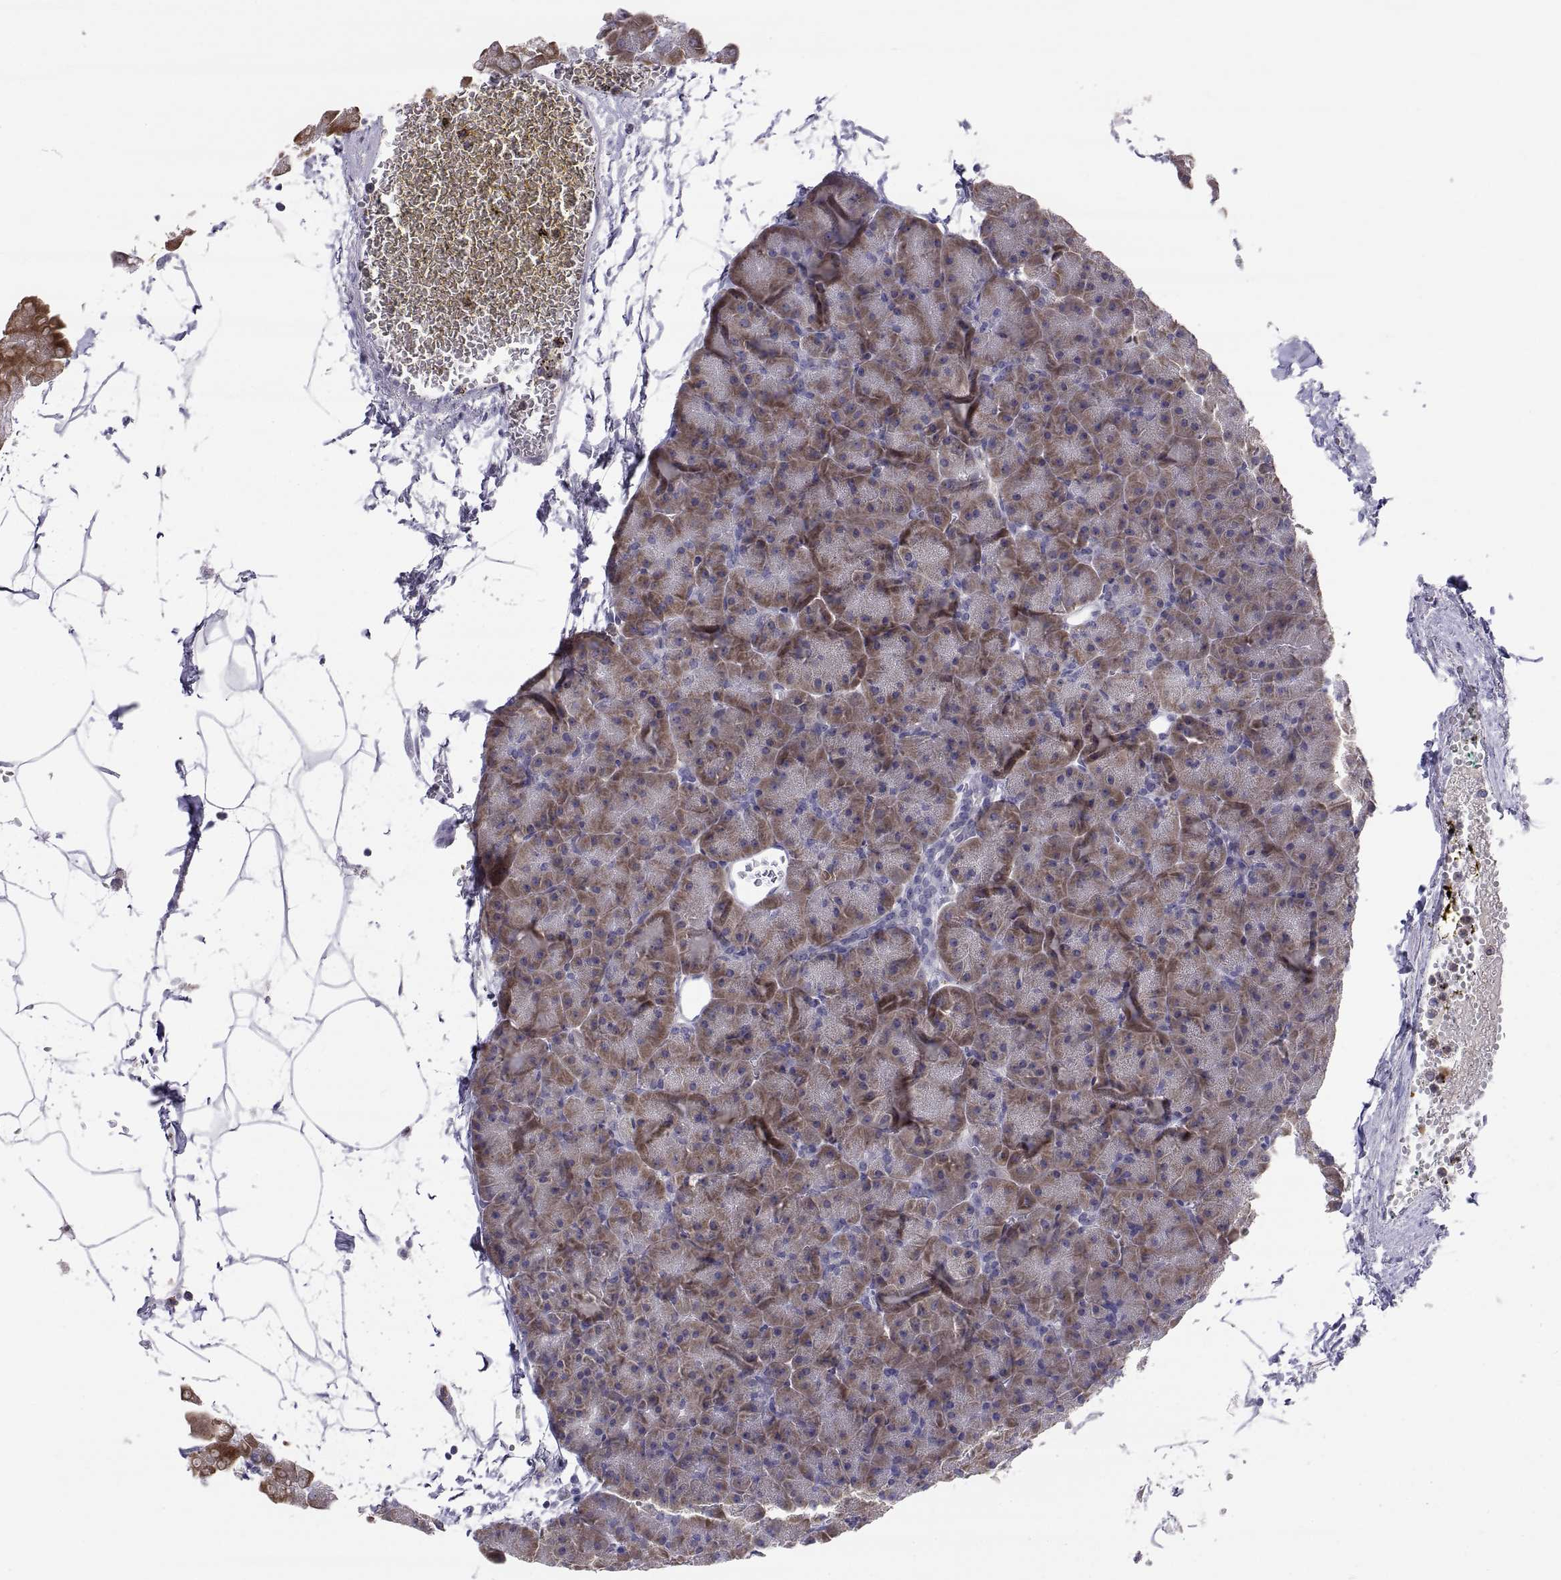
{"staining": {"intensity": "moderate", "quantity": ">75%", "location": "cytoplasmic/membranous"}, "tissue": "pancreas", "cell_type": "Exocrine glandular cells", "image_type": "normal", "snomed": [{"axis": "morphology", "description": "Normal tissue, NOS"}, {"axis": "topography", "description": "Adipose tissue"}, {"axis": "topography", "description": "Pancreas"}, {"axis": "topography", "description": "Peripheral nerve tissue"}], "caption": "Immunohistochemistry (IHC) of unremarkable pancreas displays medium levels of moderate cytoplasmic/membranous expression in approximately >75% of exocrine glandular cells. The protein of interest is stained brown, and the nuclei are stained in blue (DAB (3,3'-diaminobenzidine) IHC with brightfield microscopy, high magnification).", "gene": "PKP1", "patient": {"sex": "female", "age": 58}}